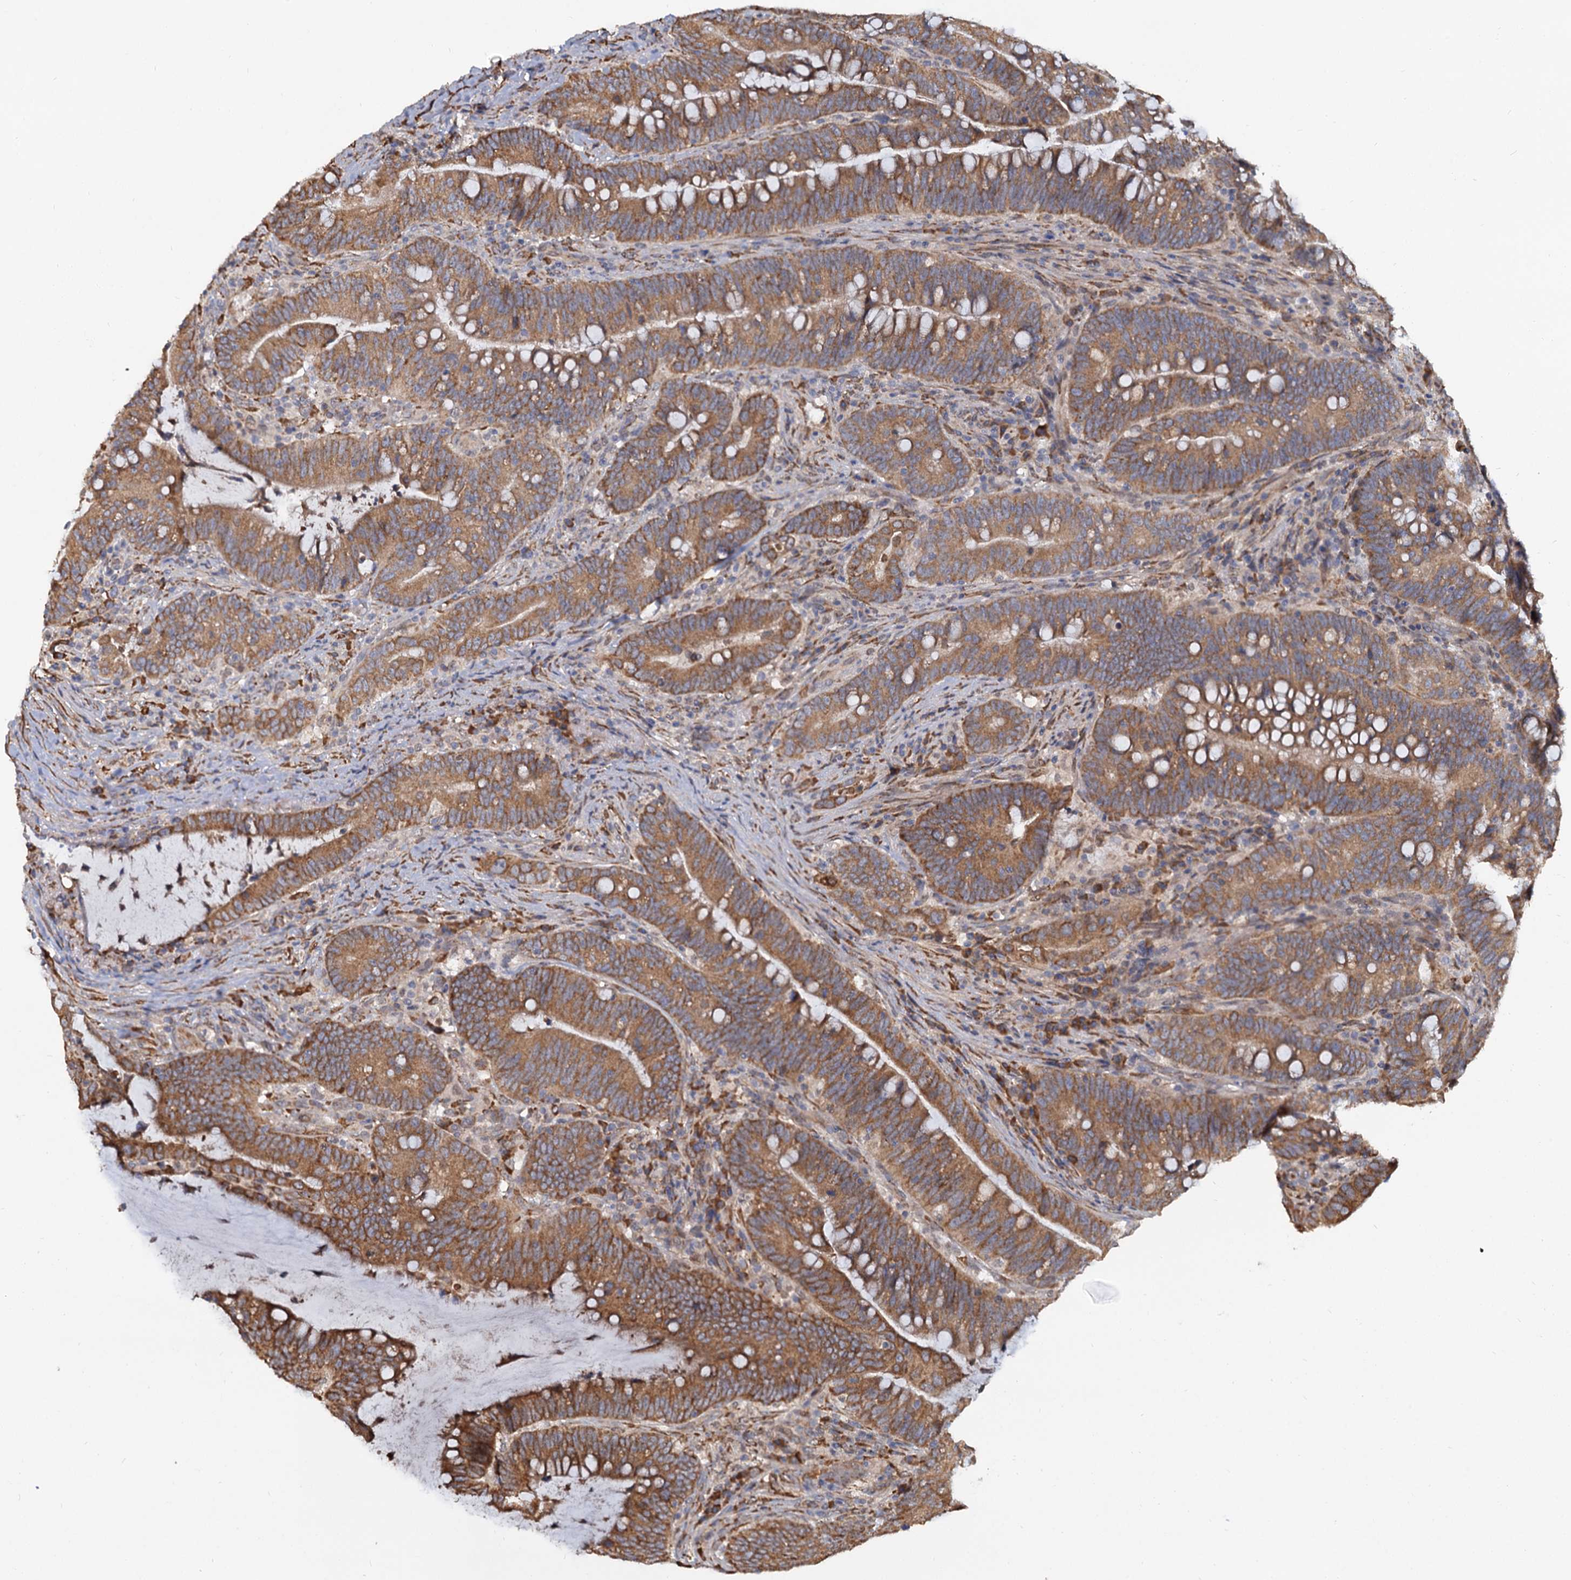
{"staining": {"intensity": "moderate", "quantity": ">75%", "location": "cytoplasmic/membranous"}, "tissue": "colorectal cancer", "cell_type": "Tumor cells", "image_type": "cancer", "snomed": [{"axis": "morphology", "description": "Adenocarcinoma, NOS"}, {"axis": "topography", "description": "Colon"}], "caption": "Brown immunohistochemical staining in adenocarcinoma (colorectal) demonstrates moderate cytoplasmic/membranous expression in about >75% of tumor cells.", "gene": "LRRC51", "patient": {"sex": "female", "age": 66}}